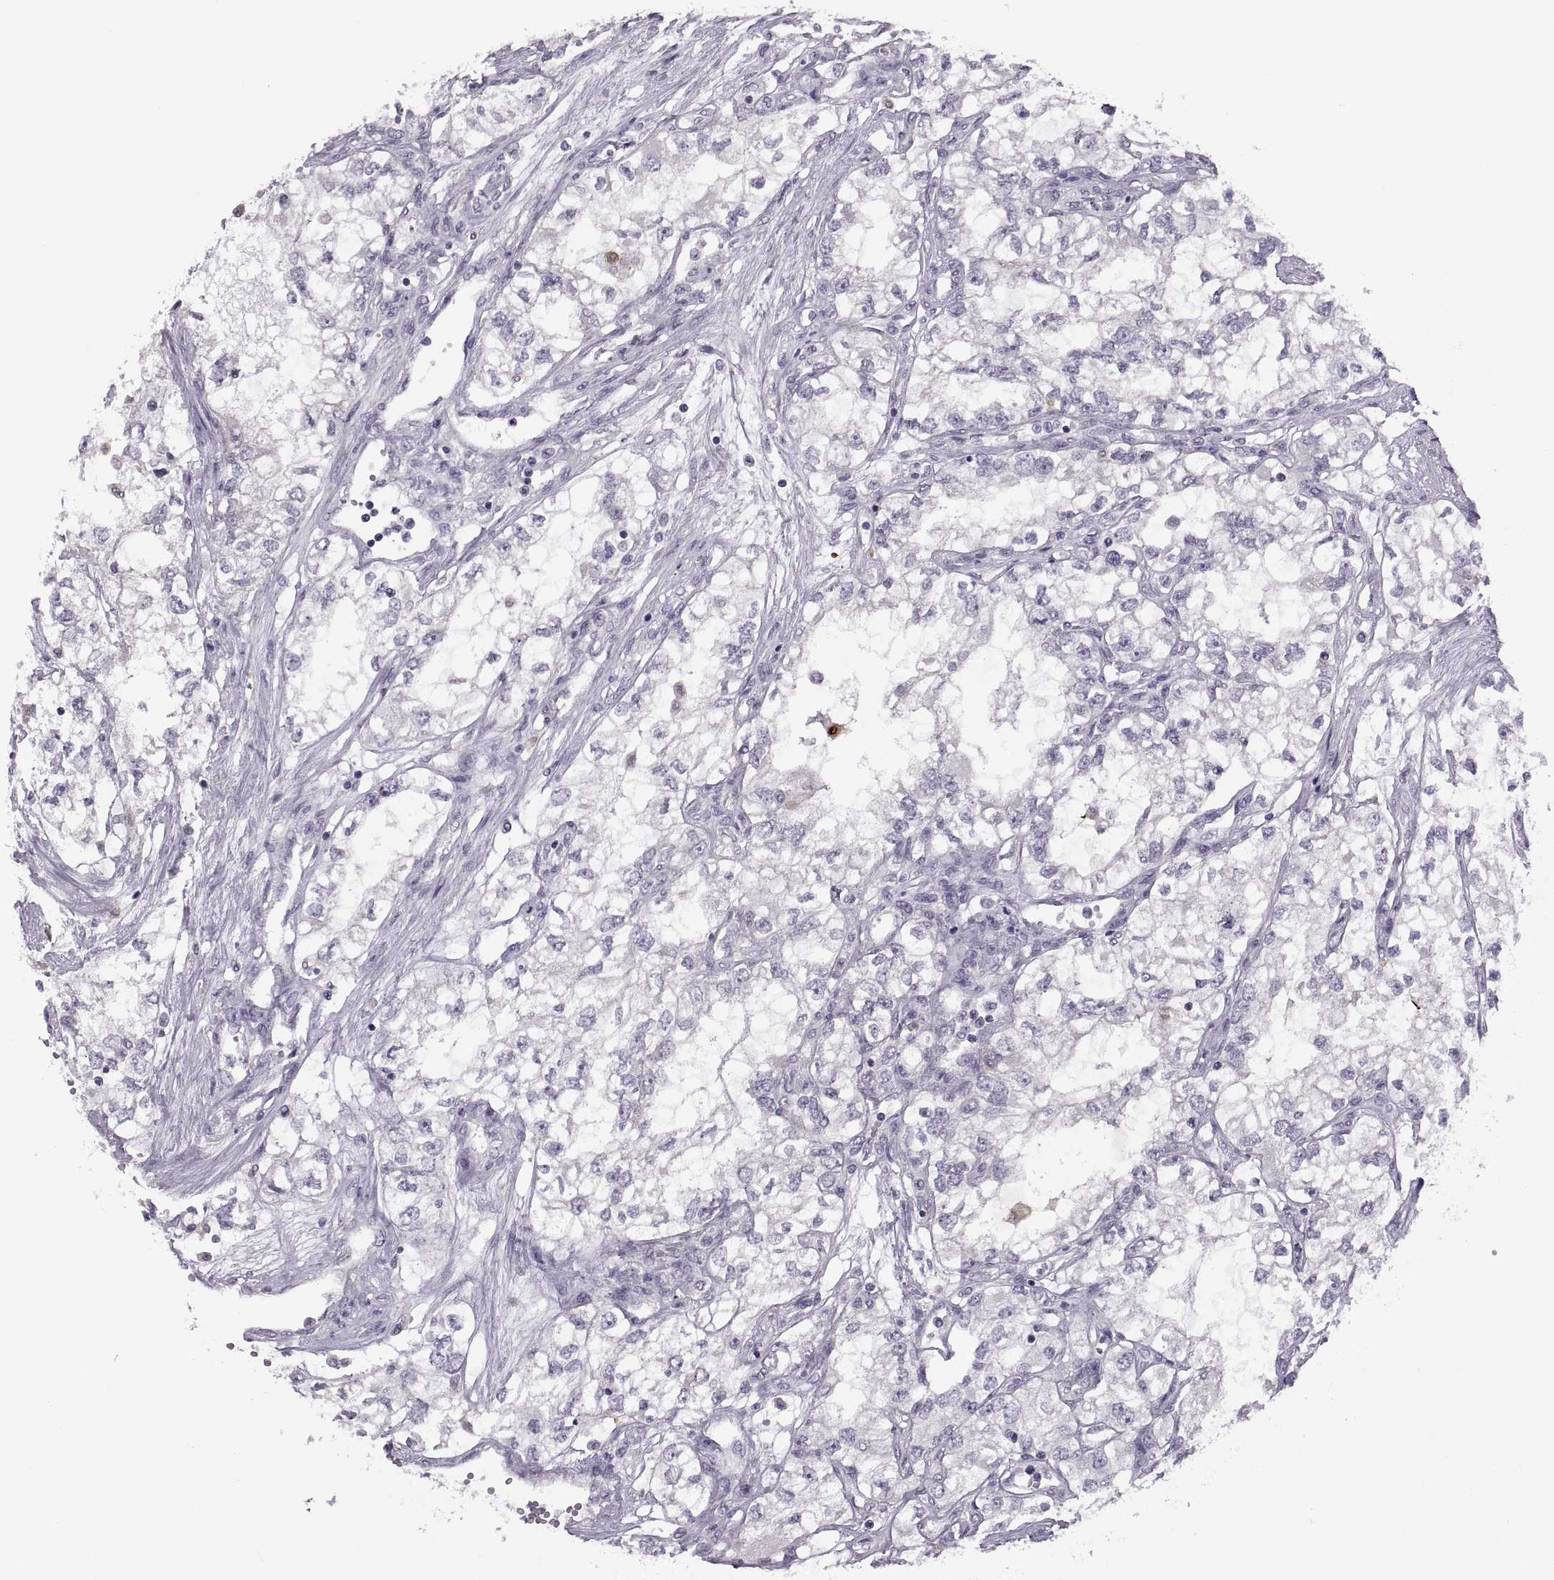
{"staining": {"intensity": "negative", "quantity": "none", "location": "none"}, "tissue": "renal cancer", "cell_type": "Tumor cells", "image_type": "cancer", "snomed": [{"axis": "morphology", "description": "Adenocarcinoma, NOS"}, {"axis": "topography", "description": "Kidney"}], "caption": "Human renal cancer (adenocarcinoma) stained for a protein using IHC shows no staining in tumor cells.", "gene": "H2AP", "patient": {"sex": "female", "age": 59}}